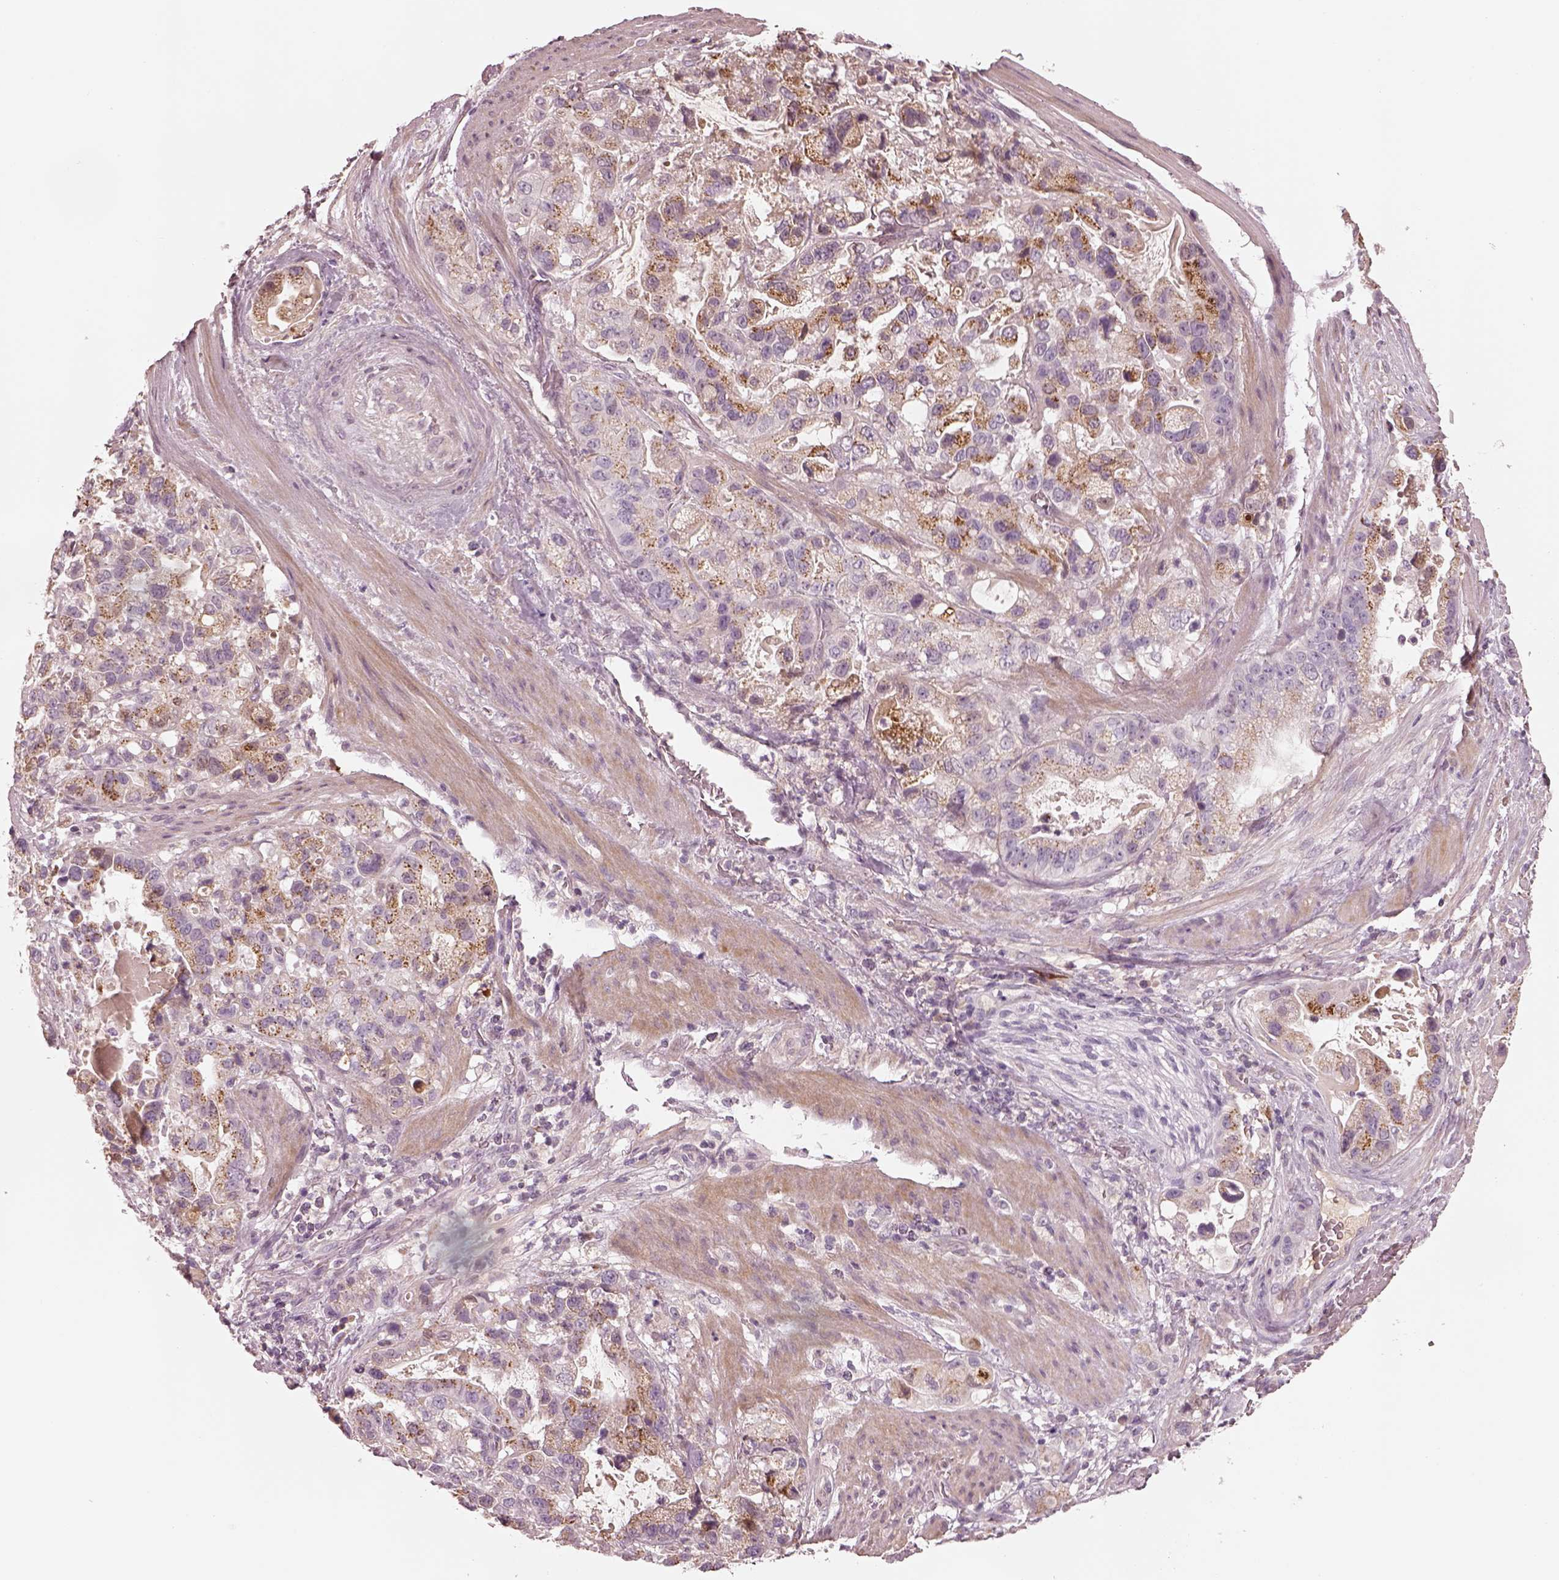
{"staining": {"intensity": "moderate", "quantity": ">75%", "location": "cytoplasmic/membranous"}, "tissue": "stomach cancer", "cell_type": "Tumor cells", "image_type": "cancer", "snomed": [{"axis": "morphology", "description": "Adenocarcinoma, NOS"}, {"axis": "topography", "description": "Stomach"}], "caption": "This photomicrograph demonstrates stomach adenocarcinoma stained with immunohistochemistry (IHC) to label a protein in brown. The cytoplasmic/membranous of tumor cells show moderate positivity for the protein. Nuclei are counter-stained blue.", "gene": "SDCBP2", "patient": {"sex": "male", "age": 59}}